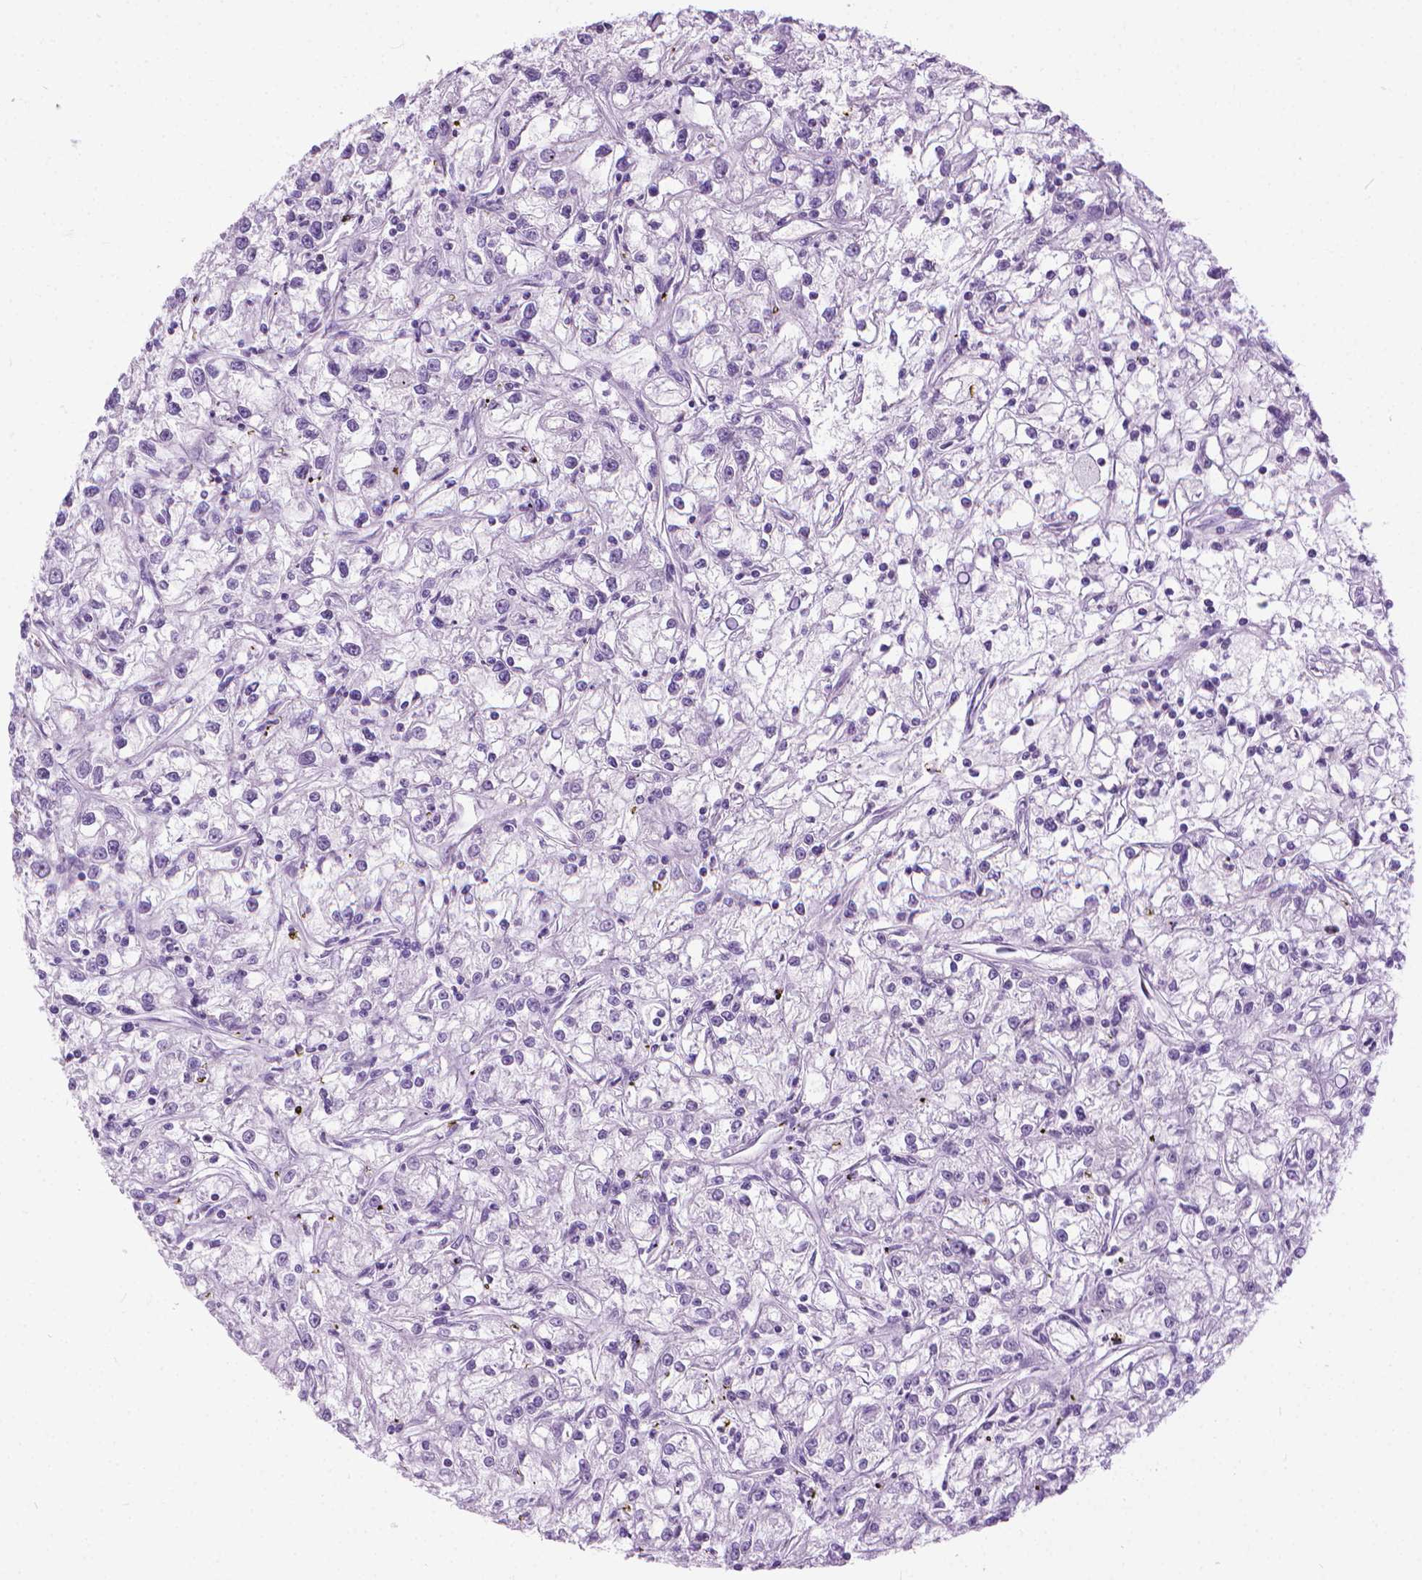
{"staining": {"intensity": "negative", "quantity": "none", "location": "none"}, "tissue": "renal cancer", "cell_type": "Tumor cells", "image_type": "cancer", "snomed": [{"axis": "morphology", "description": "Adenocarcinoma, NOS"}, {"axis": "topography", "description": "Kidney"}], "caption": "An image of human adenocarcinoma (renal) is negative for staining in tumor cells. (Brightfield microscopy of DAB immunohistochemistry (IHC) at high magnification).", "gene": "HTR2B", "patient": {"sex": "female", "age": 59}}